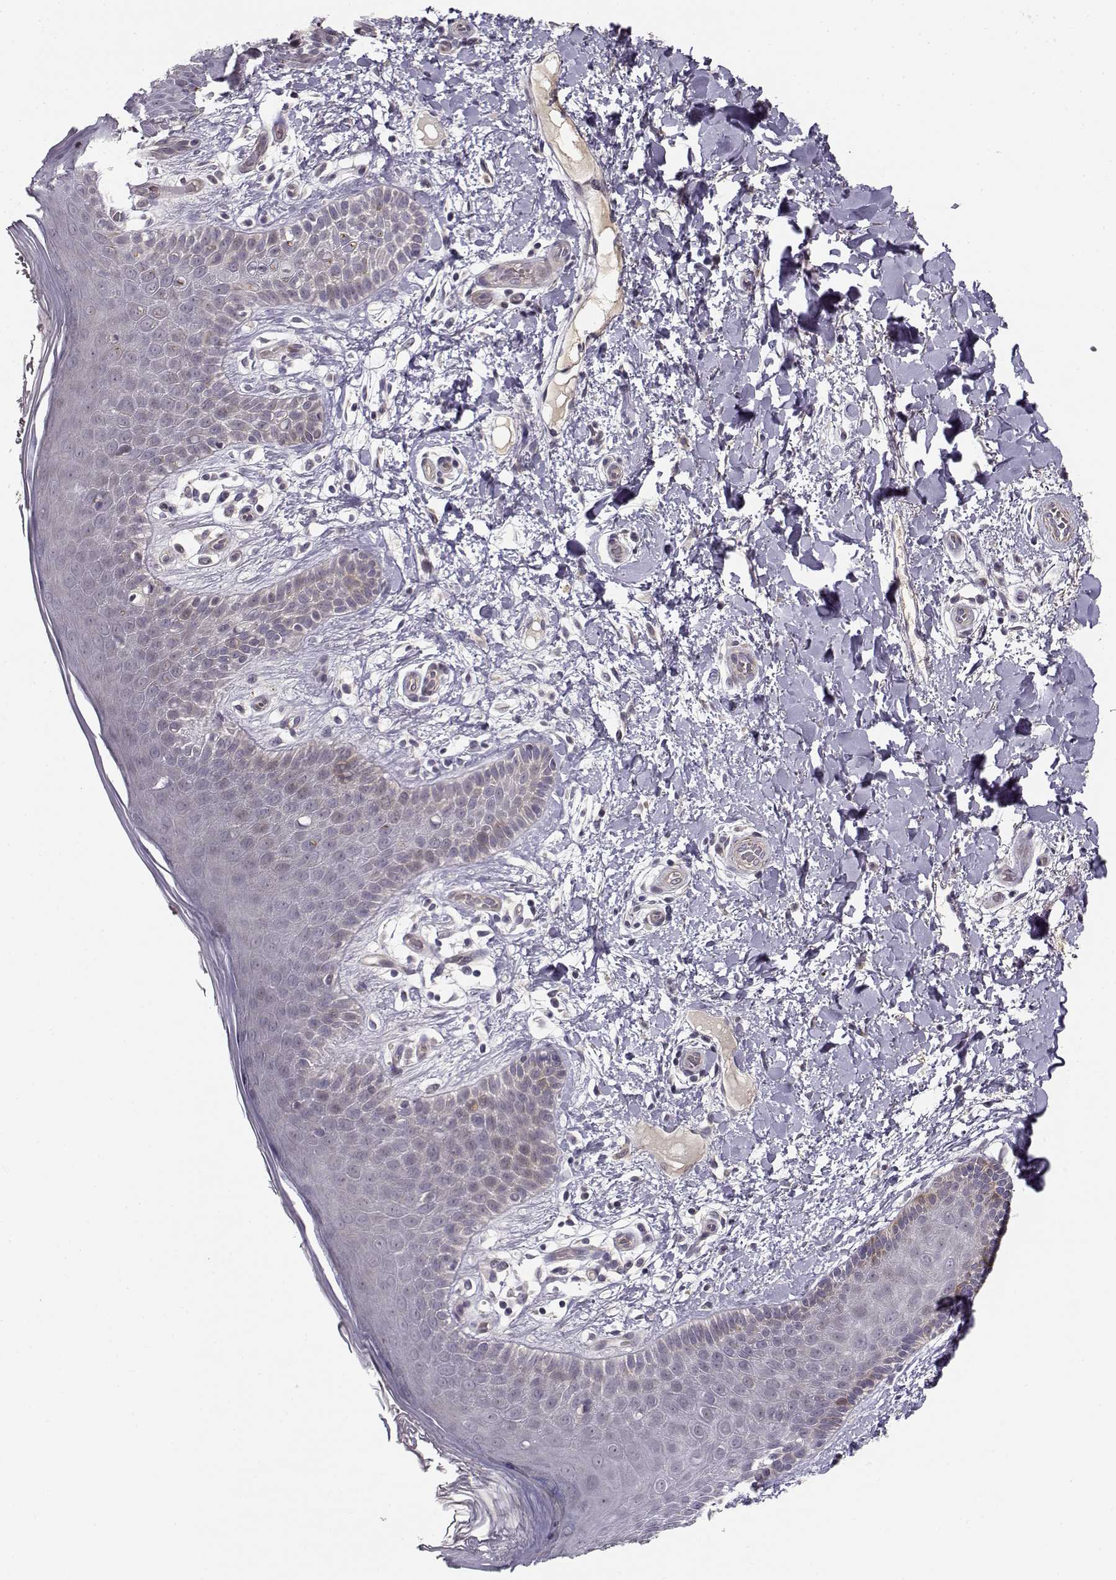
{"staining": {"intensity": "weak", "quantity": "<25%", "location": "cytoplasmic/membranous"}, "tissue": "skin", "cell_type": "Epidermal cells", "image_type": "normal", "snomed": [{"axis": "morphology", "description": "Normal tissue, NOS"}, {"axis": "topography", "description": "Anal"}], "caption": "Immunohistochemistry (IHC) image of unremarkable skin: skin stained with DAB (3,3'-diaminobenzidine) exhibits no significant protein staining in epidermal cells.", "gene": "RGS9BP", "patient": {"sex": "male", "age": 36}}